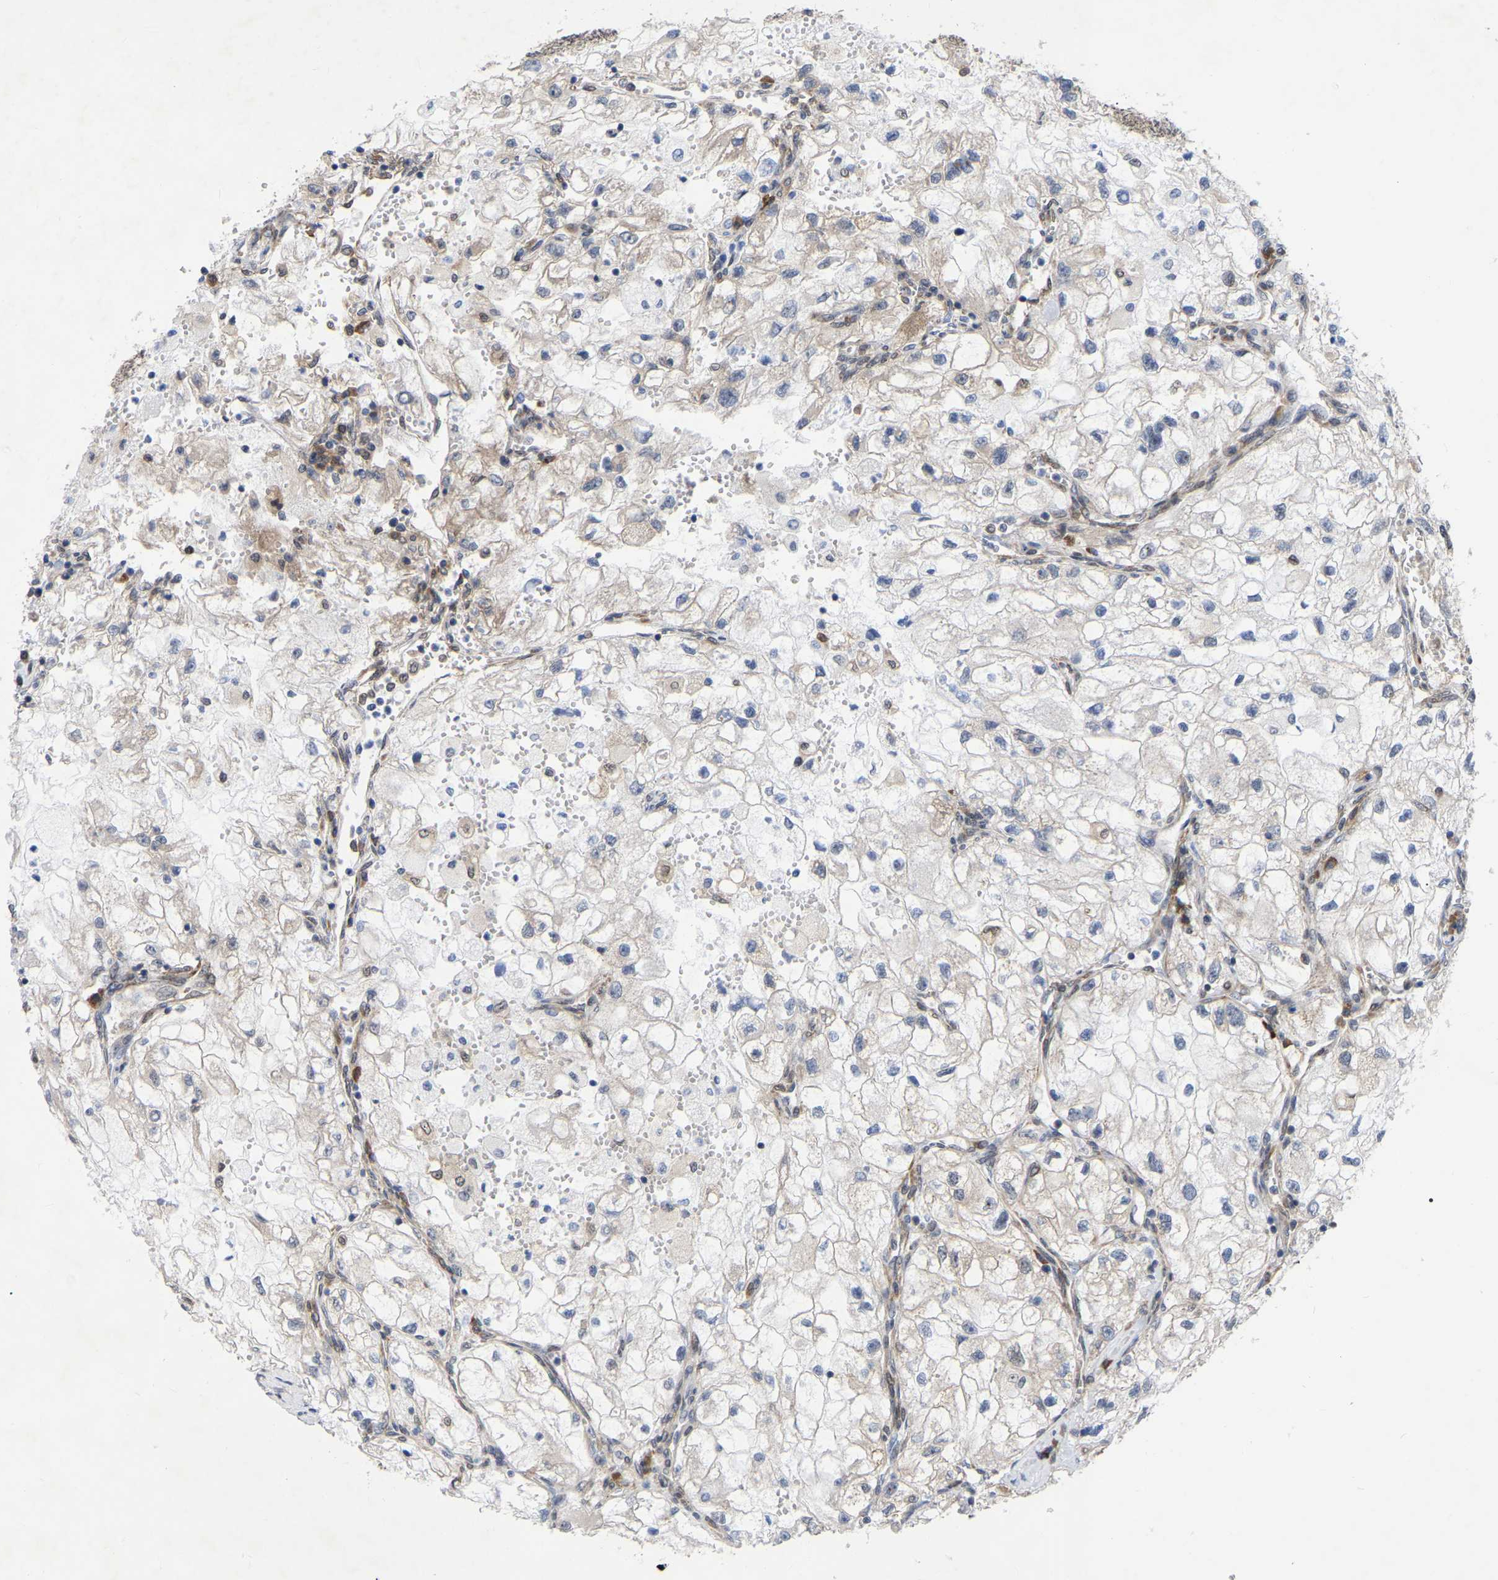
{"staining": {"intensity": "weak", "quantity": "<25%", "location": "cytoplasmic/membranous"}, "tissue": "renal cancer", "cell_type": "Tumor cells", "image_type": "cancer", "snomed": [{"axis": "morphology", "description": "Adenocarcinoma, NOS"}, {"axis": "topography", "description": "Kidney"}], "caption": "This is a histopathology image of immunohistochemistry staining of renal adenocarcinoma, which shows no staining in tumor cells.", "gene": "UBE4B", "patient": {"sex": "female", "age": 70}}